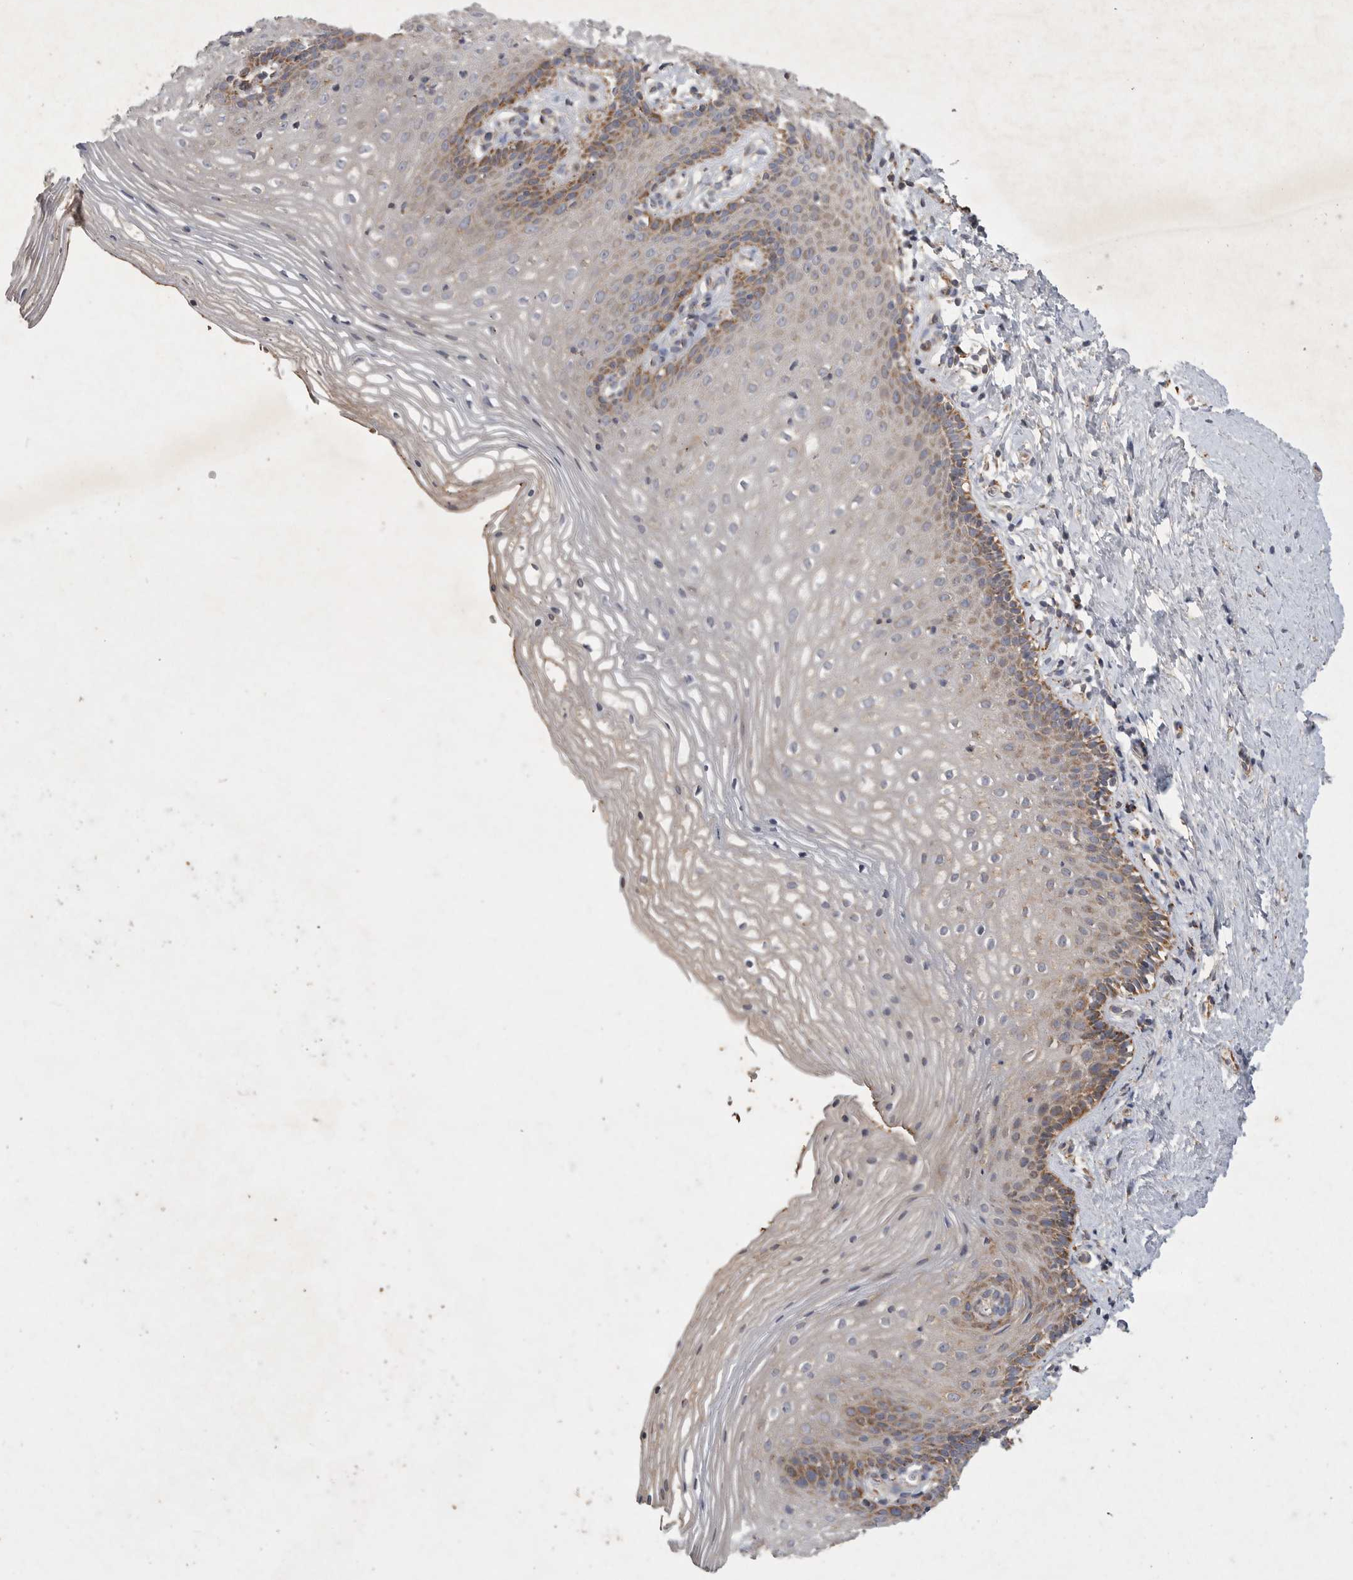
{"staining": {"intensity": "moderate", "quantity": ">75%", "location": "cytoplasmic/membranous"}, "tissue": "vagina", "cell_type": "Squamous epithelial cells", "image_type": "normal", "snomed": [{"axis": "morphology", "description": "Normal tissue, NOS"}, {"axis": "topography", "description": "Vagina"}], "caption": "IHC micrograph of benign vagina stained for a protein (brown), which reveals medium levels of moderate cytoplasmic/membranous expression in approximately >75% of squamous epithelial cells.", "gene": "MRPL41", "patient": {"sex": "female", "age": 32}}